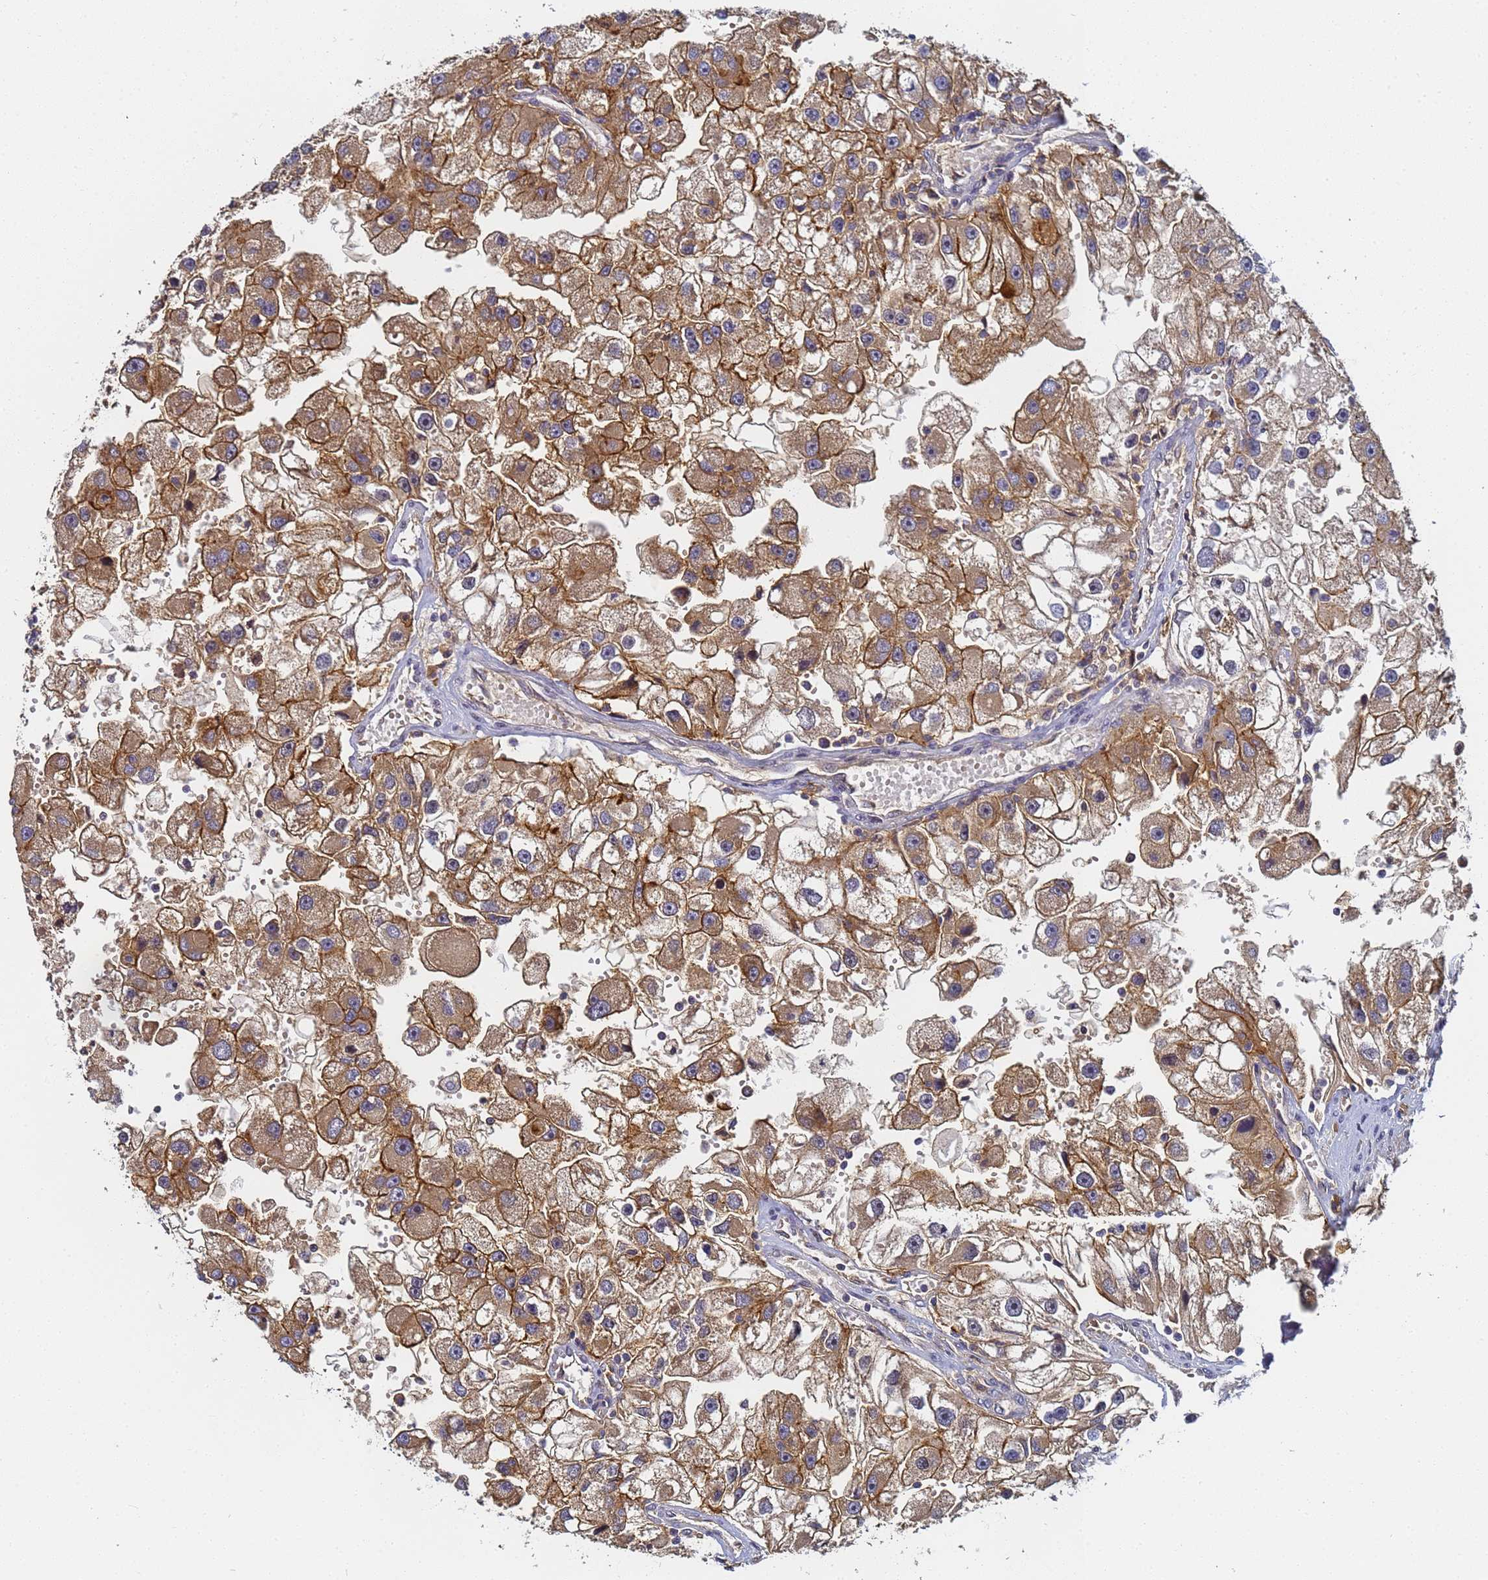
{"staining": {"intensity": "moderate", "quantity": ">75%", "location": "cytoplasmic/membranous"}, "tissue": "renal cancer", "cell_type": "Tumor cells", "image_type": "cancer", "snomed": [{"axis": "morphology", "description": "Adenocarcinoma, NOS"}, {"axis": "topography", "description": "Kidney"}], "caption": "Moderate cytoplasmic/membranous positivity is appreciated in approximately >75% of tumor cells in renal adenocarcinoma.", "gene": "LRRC69", "patient": {"sex": "male", "age": 63}}